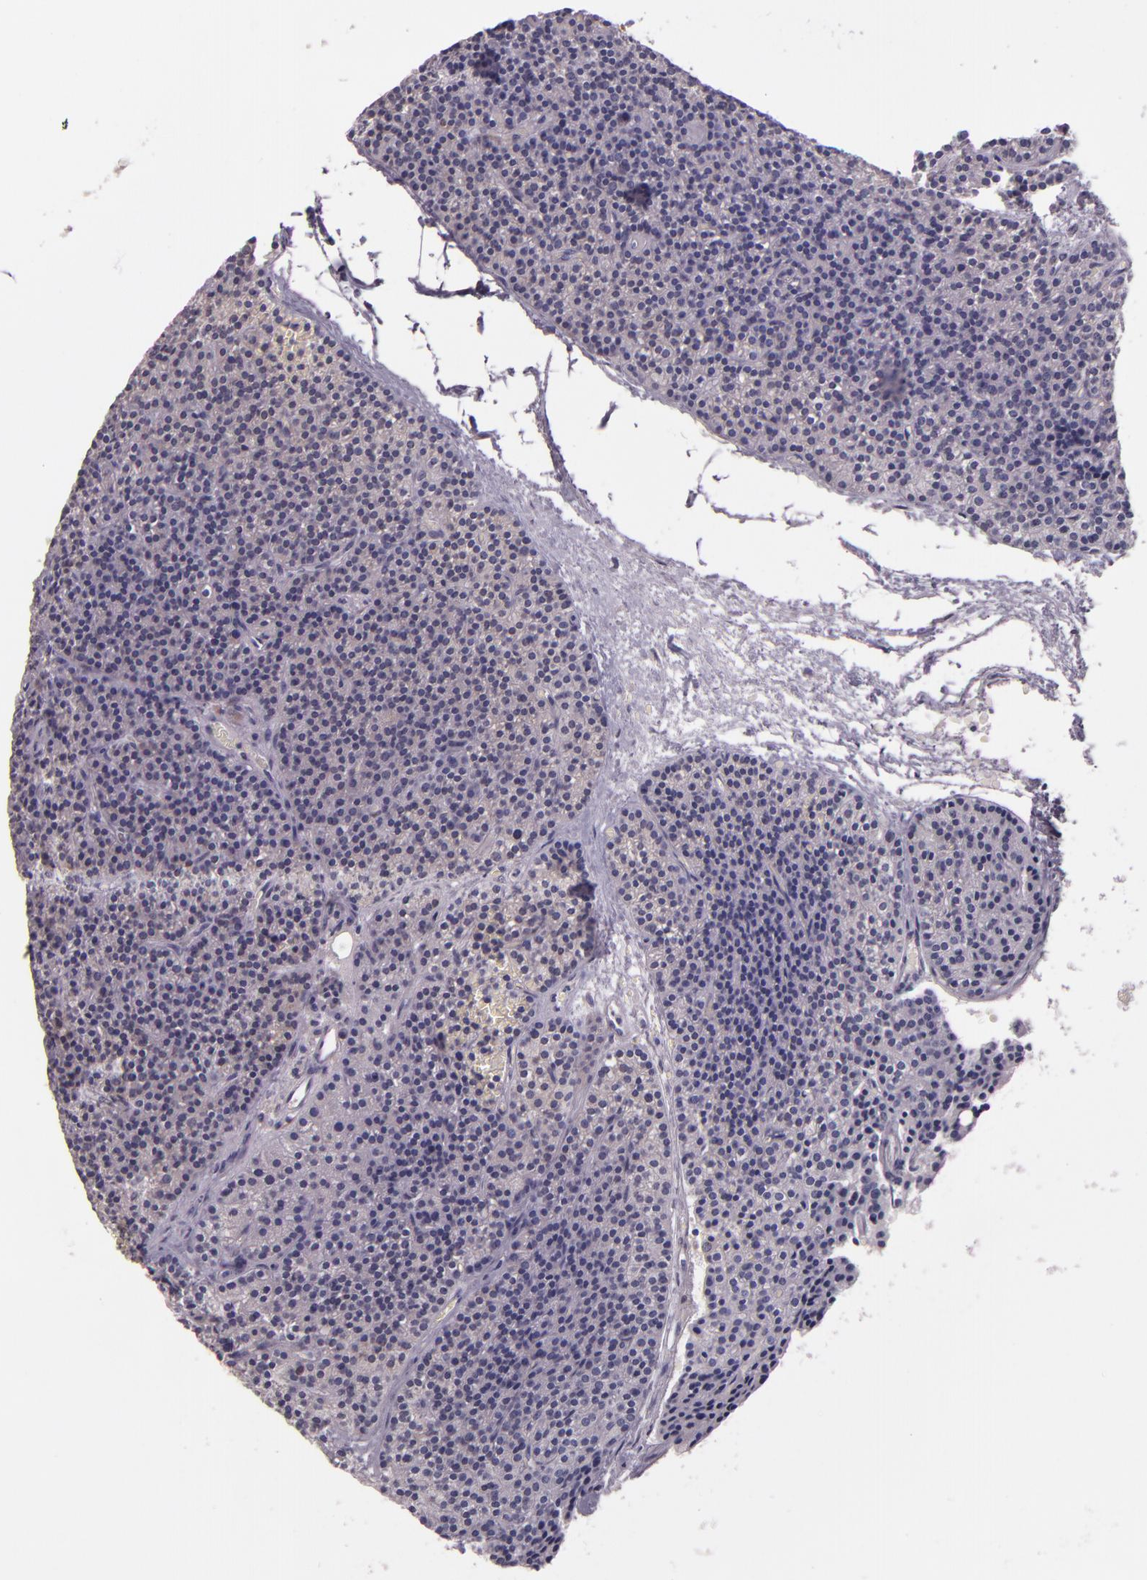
{"staining": {"intensity": "weak", "quantity": "<25%", "location": "cytoplasmic/membranous"}, "tissue": "parathyroid gland", "cell_type": "Glandular cells", "image_type": "normal", "snomed": [{"axis": "morphology", "description": "Normal tissue, NOS"}, {"axis": "topography", "description": "Parathyroid gland"}], "caption": "DAB (3,3'-diaminobenzidine) immunohistochemical staining of benign parathyroid gland shows no significant positivity in glandular cells.", "gene": "HSPA8", "patient": {"sex": "male", "age": 57}}